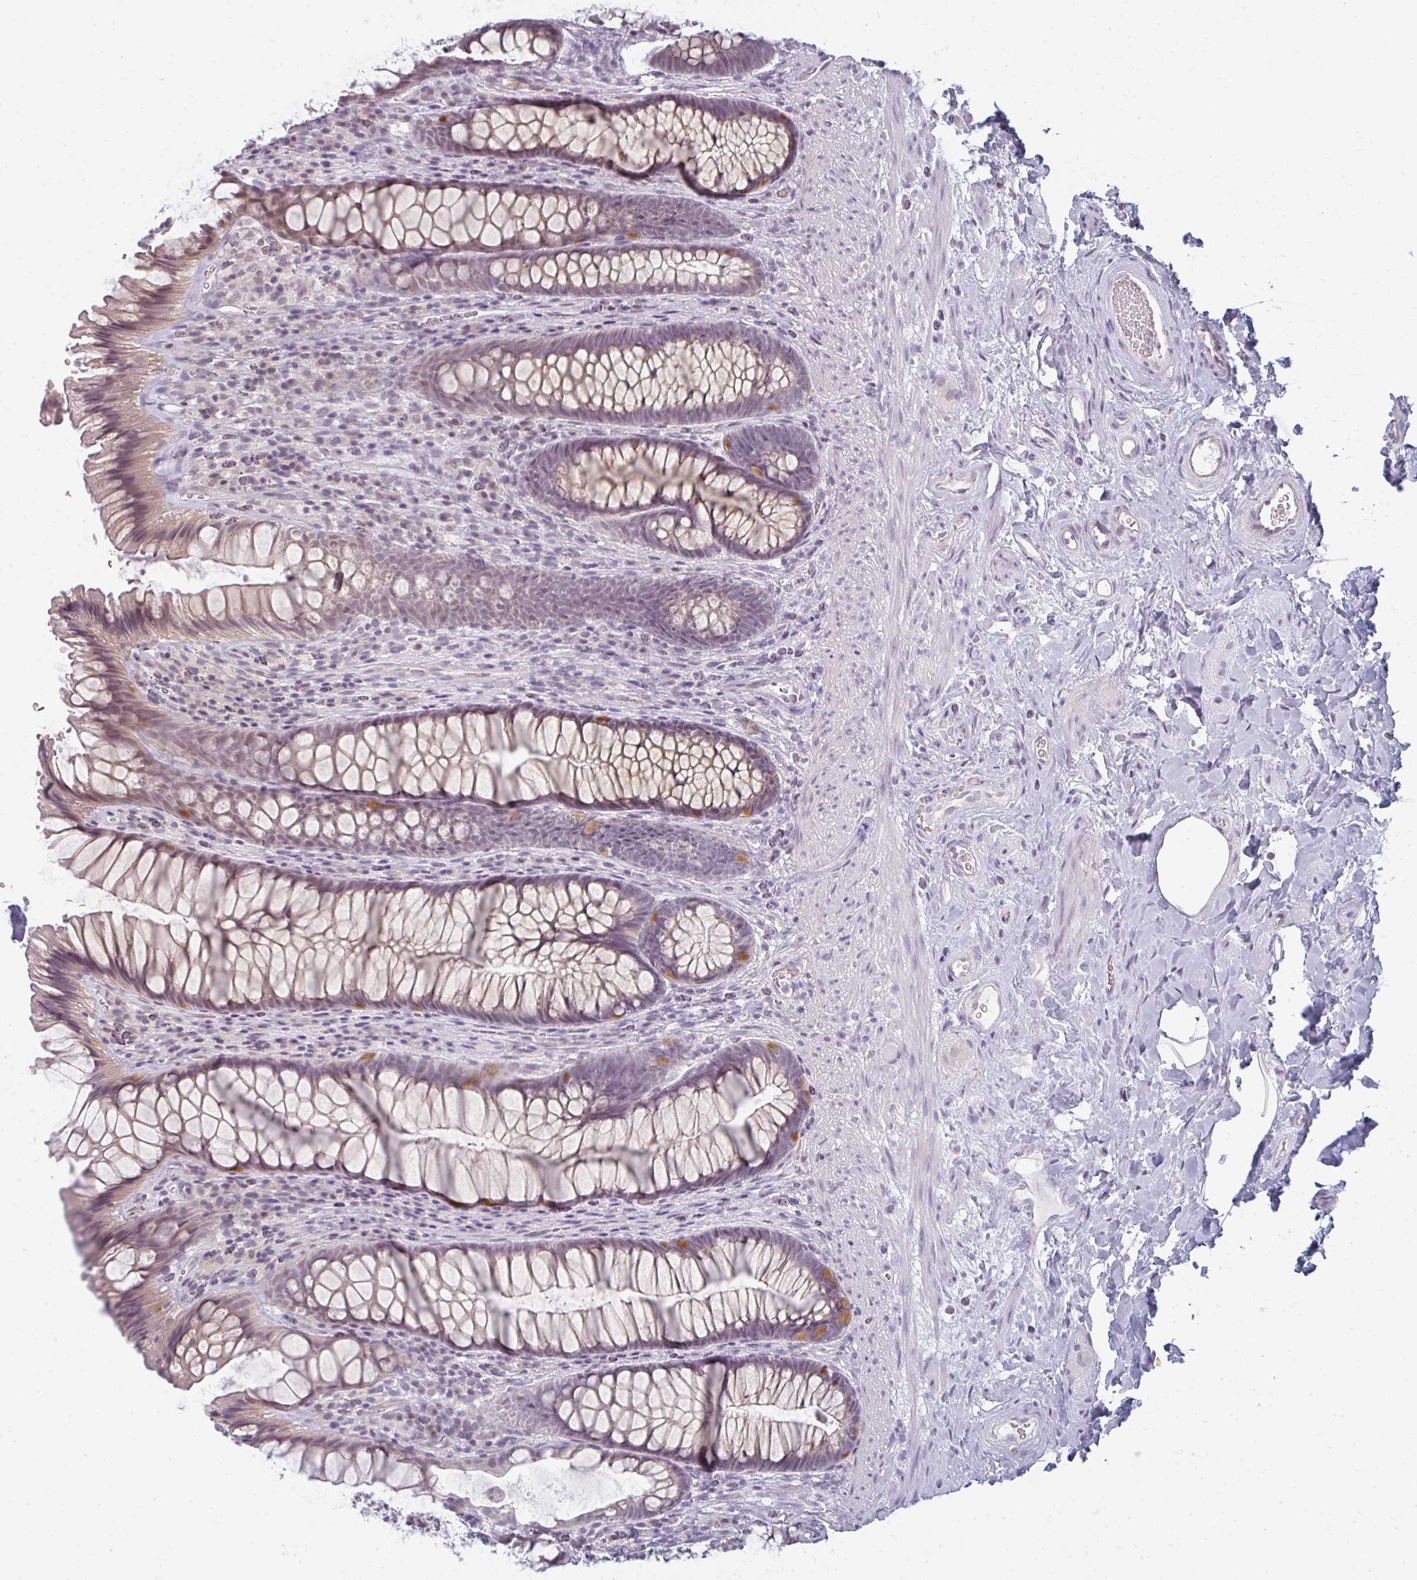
{"staining": {"intensity": "moderate", "quantity": "<25%", "location": "cytoplasmic/membranous"}, "tissue": "rectum", "cell_type": "Glandular cells", "image_type": "normal", "snomed": [{"axis": "morphology", "description": "Normal tissue, NOS"}, {"axis": "topography", "description": "Rectum"}], "caption": "This is a photomicrograph of IHC staining of normal rectum, which shows moderate staining in the cytoplasmic/membranous of glandular cells.", "gene": "RBBP6", "patient": {"sex": "male", "age": 53}}